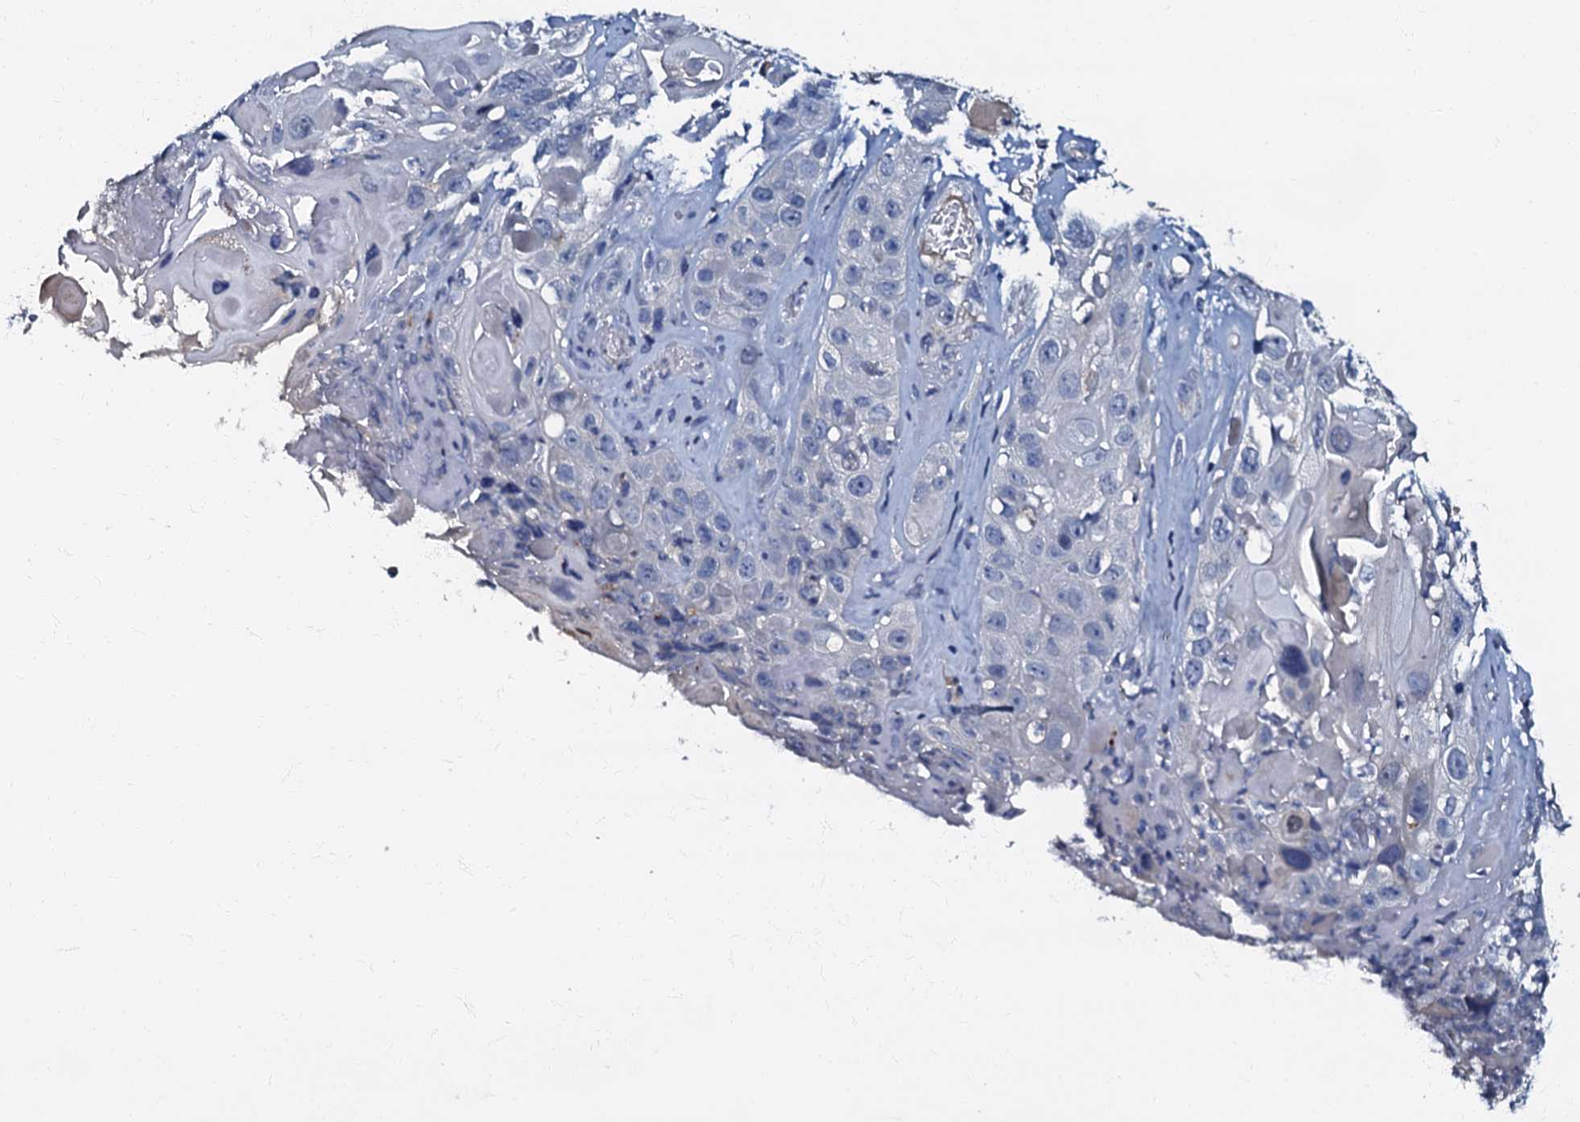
{"staining": {"intensity": "negative", "quantity": "none", "location": "none"}, "tissue": "skin cancer", "cell_type": "Tumor cells", "image_type": "cancer", "snomed": [{"axis": "morphology", "description": "Squamous cell carcinoma, NOS"}, {"axis": "topography", "description": "Skin"}], "caption": "There is no significant expression in tumor cells of skin cancer (squamous cell carcinoma).", "gene": "OLAH", "patient": {"sex": "male", "age": 55}}